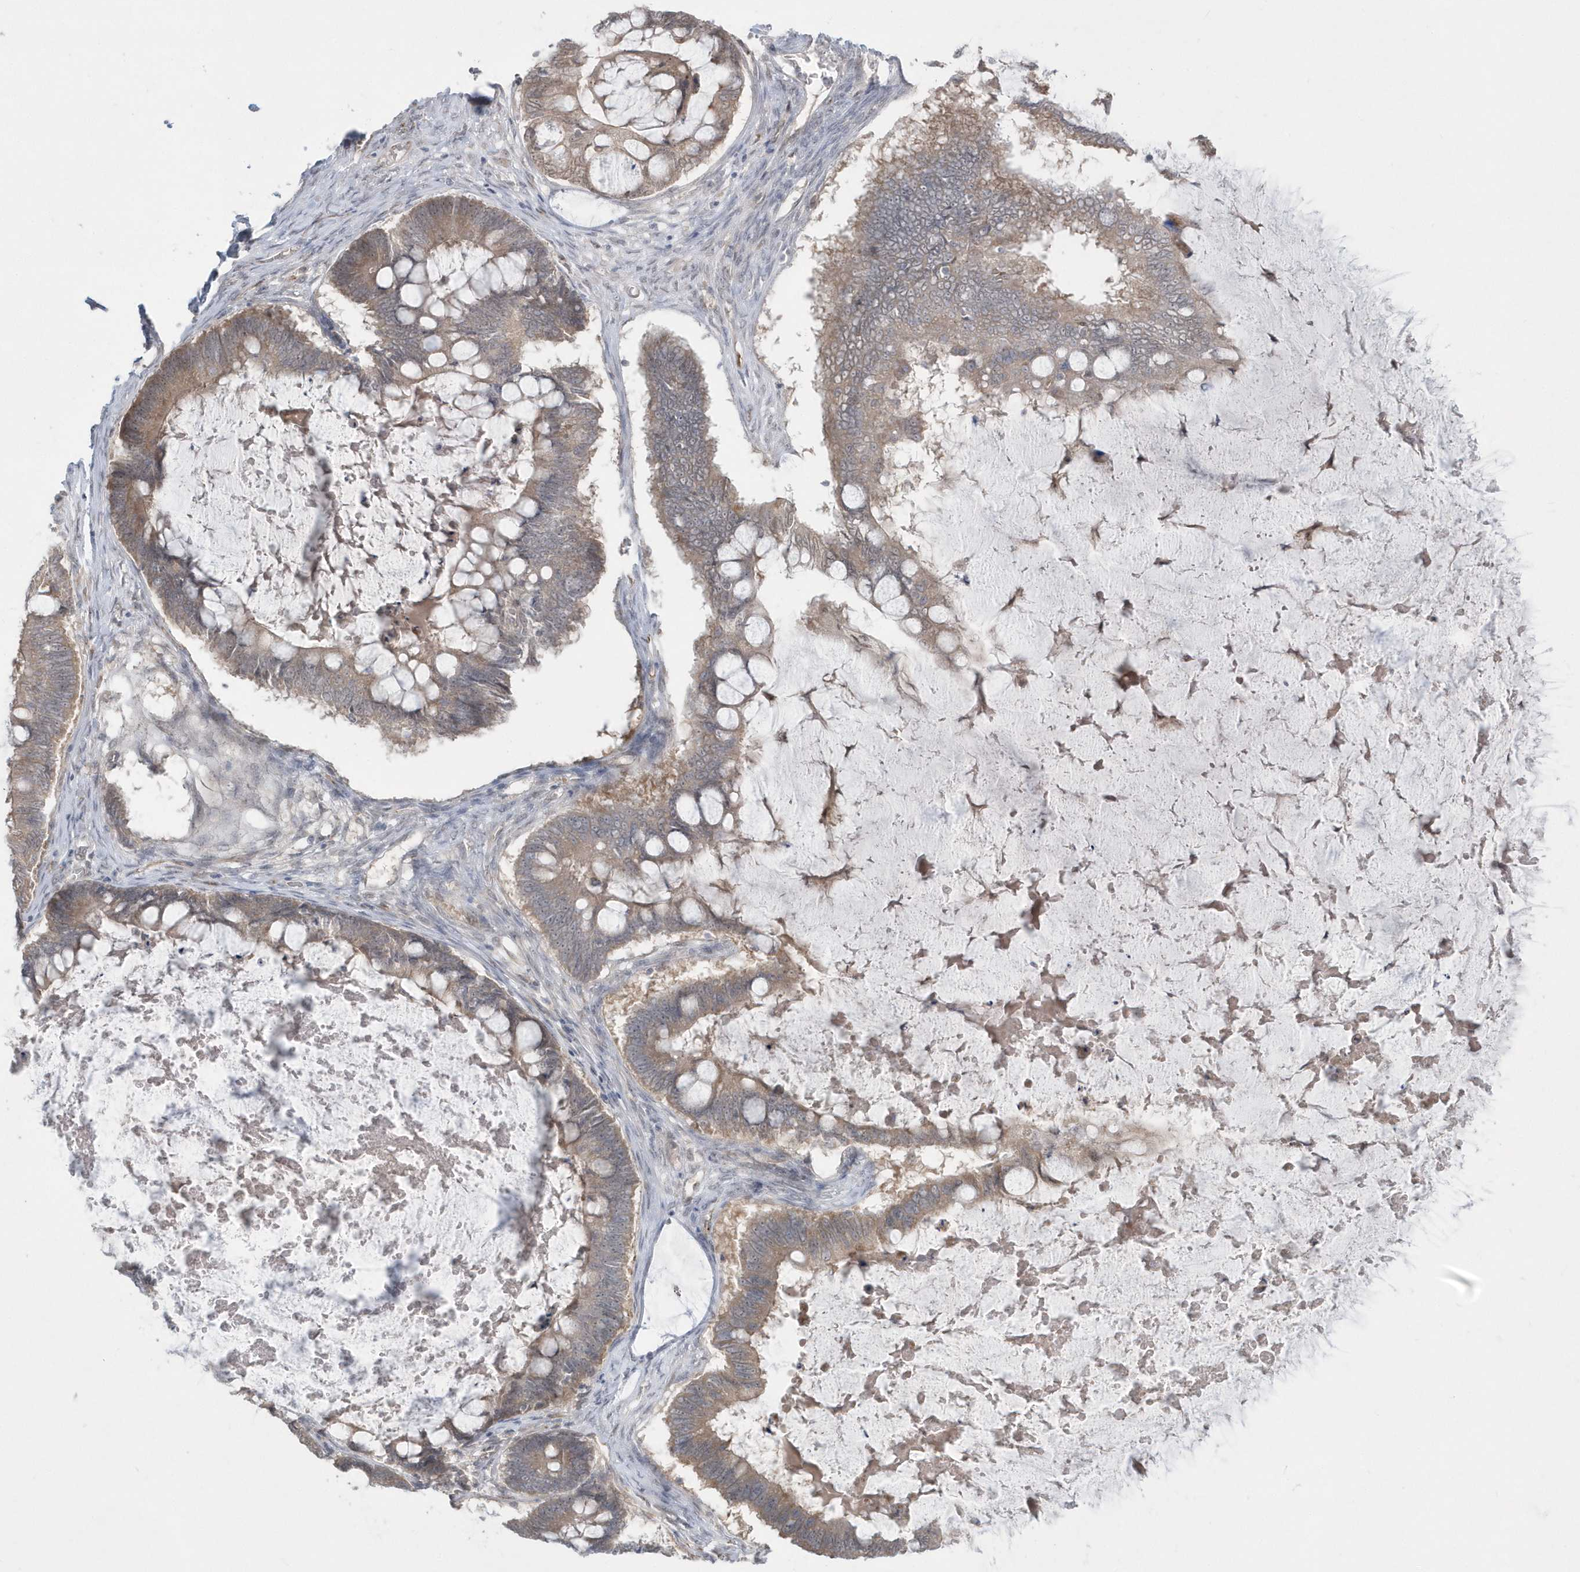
{"staining": {"intensity": "weak", "quantity": ">75%", "location": "cytoplasmic/membranous"}, "tissue": "ovarian cancer", "cell_type": "Tumor cells", "image_type": "cancer", "snomed": [{"axis": "morphology", "description": "Cystadenocarcinoma, mucinous, NOS"}, {"axis": "topography", "description": "Ovary"}], "caption": "Protein staining exhibits weak cytoplasmic/membranous expression in about >75% of tumor cells in ovarian cancer (mucinous cystadenocarcinoma).", "gene": "DHX57", "patient": {"sex": "female", "age": 61}}